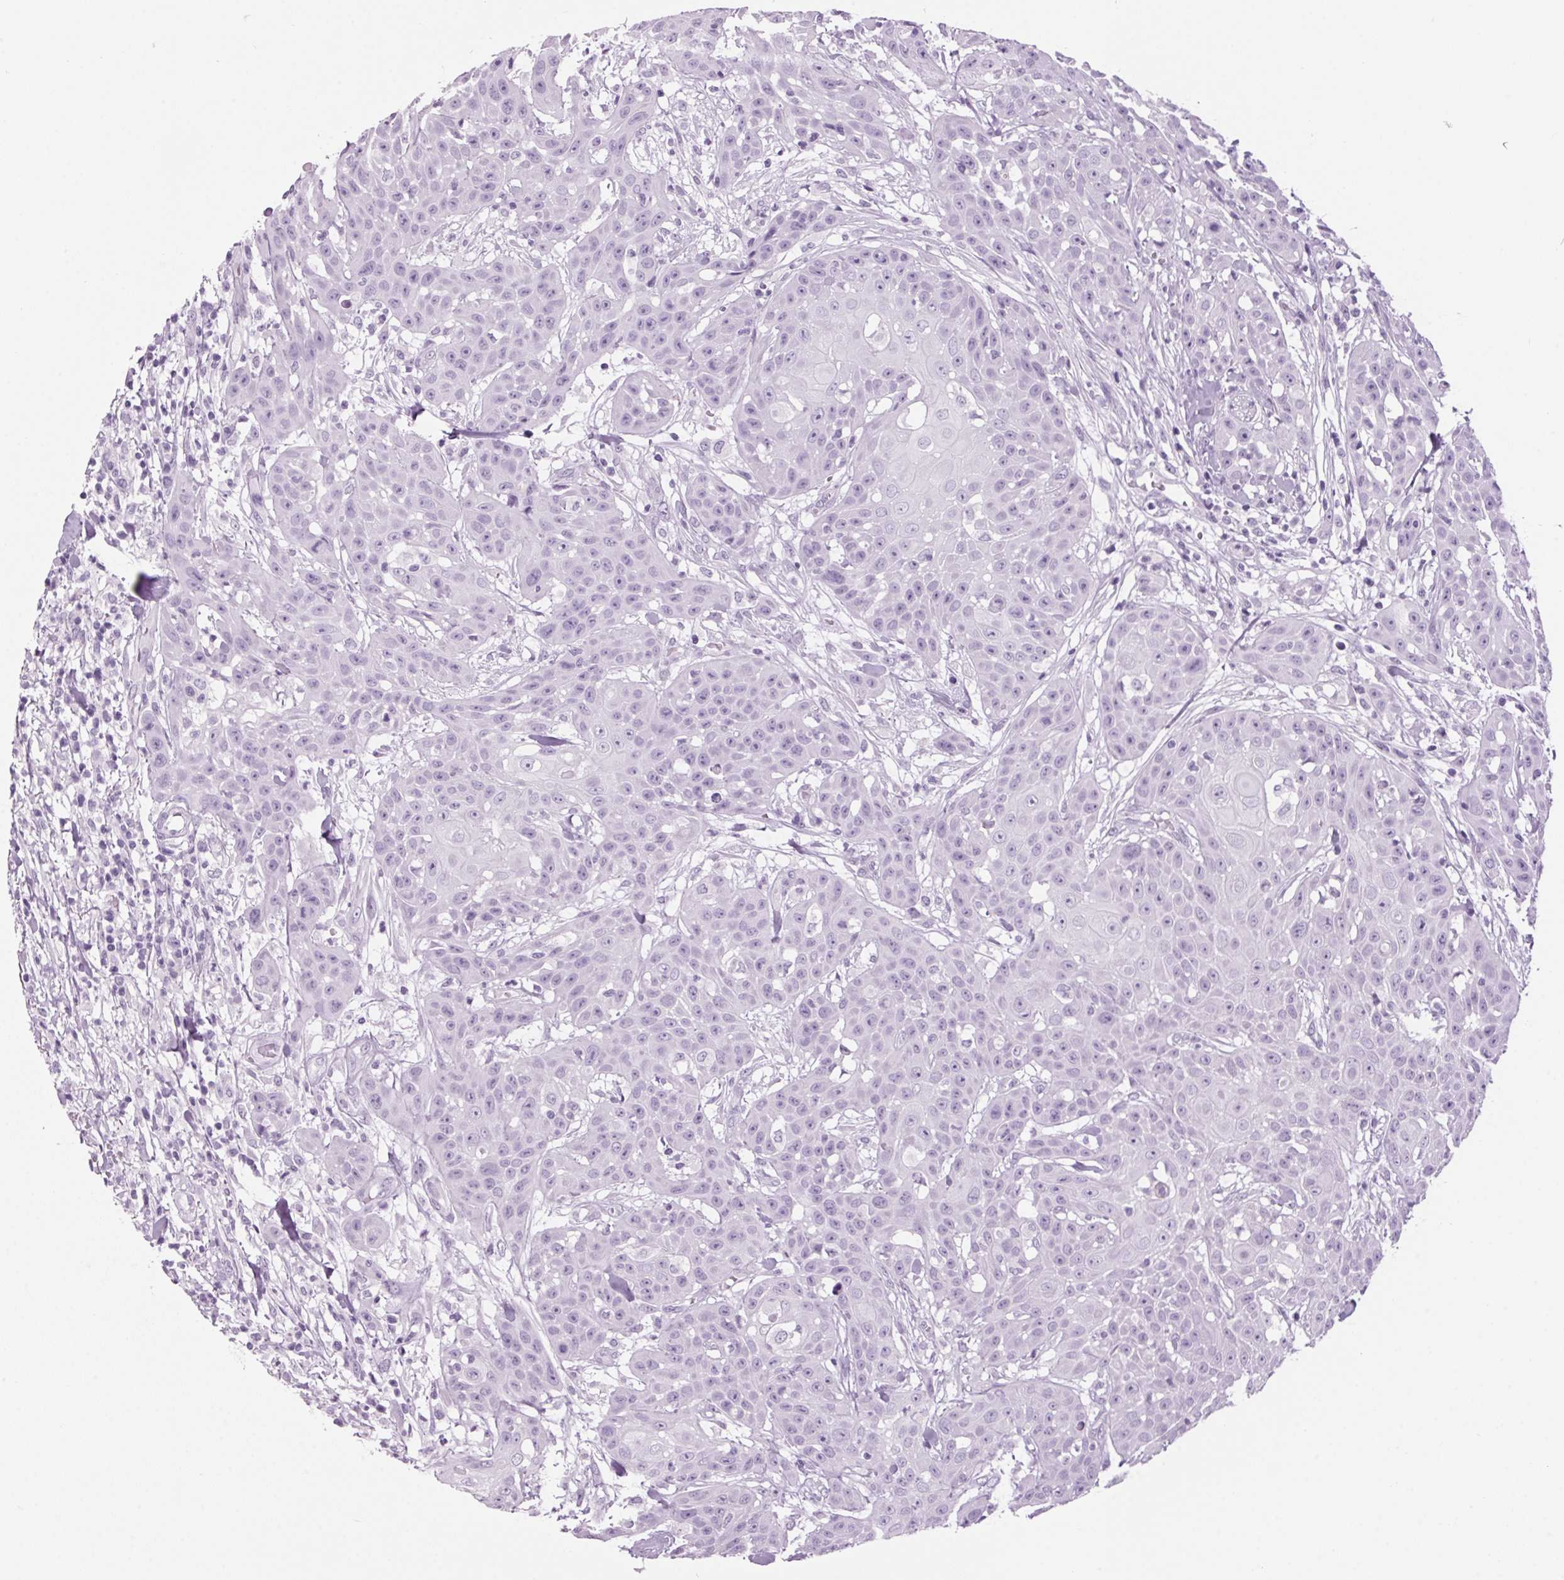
{"staining": {"intensity": "negative", "quantity": "none", "location": "none"}, "tissue": "head and neck cancer", "cell_type": "Tumor cells", "image_type": "cancer", "snomed": [{"axis": "morphology", "description": "Squamous cell carcinoma, NOS"}, {"axis": "topography", "description": "Oral tissue"}, {"axis": "topography", "description": "Head-Neck"}], "caption": "Tumor cells are negative for protein expression in human head and neck cancer (squamous cell carcinoma).", "gene": "PPP1R1A", "patient": {"sex": "female", "age": 55}}